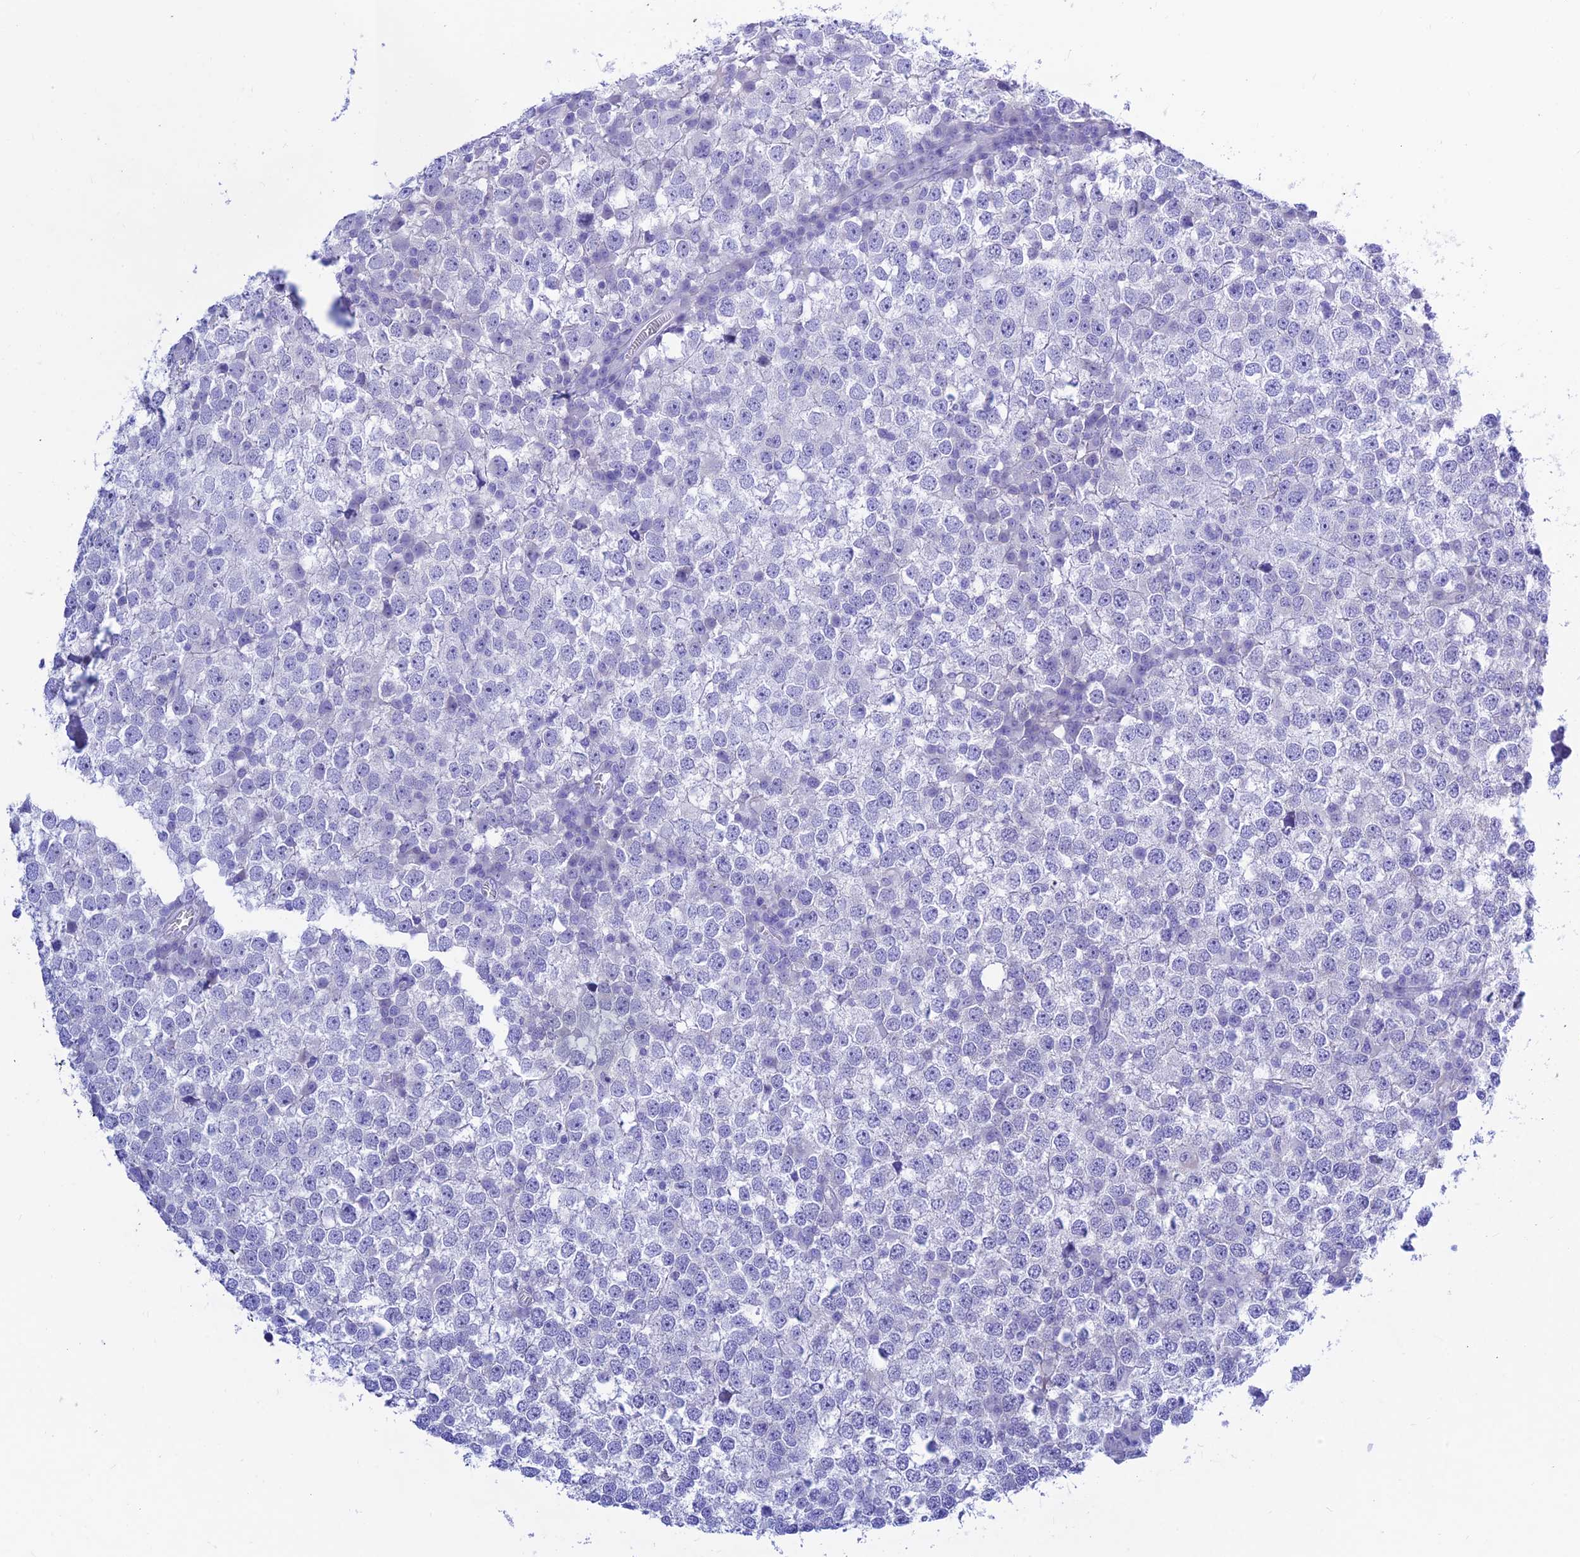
{"staining": {"intensity": "negative", "quantity": "none", "location": "none"}, "tissue": "testis cancer", "cell_type": "Tumor cells", "image_type": "cancer", "snomed": [{"axis": "morphology", "description": "Seminoma, NOS"}, {"axis": "topography", "description": "Testis"}], "caption": "Human testis cancer (seminoma) stained for a protein using immunohistochemistry (IHC) demonstrates no staining in tumor cells.", "gene": "PRNP", "patient": {"sex": "male", "age": 65}}